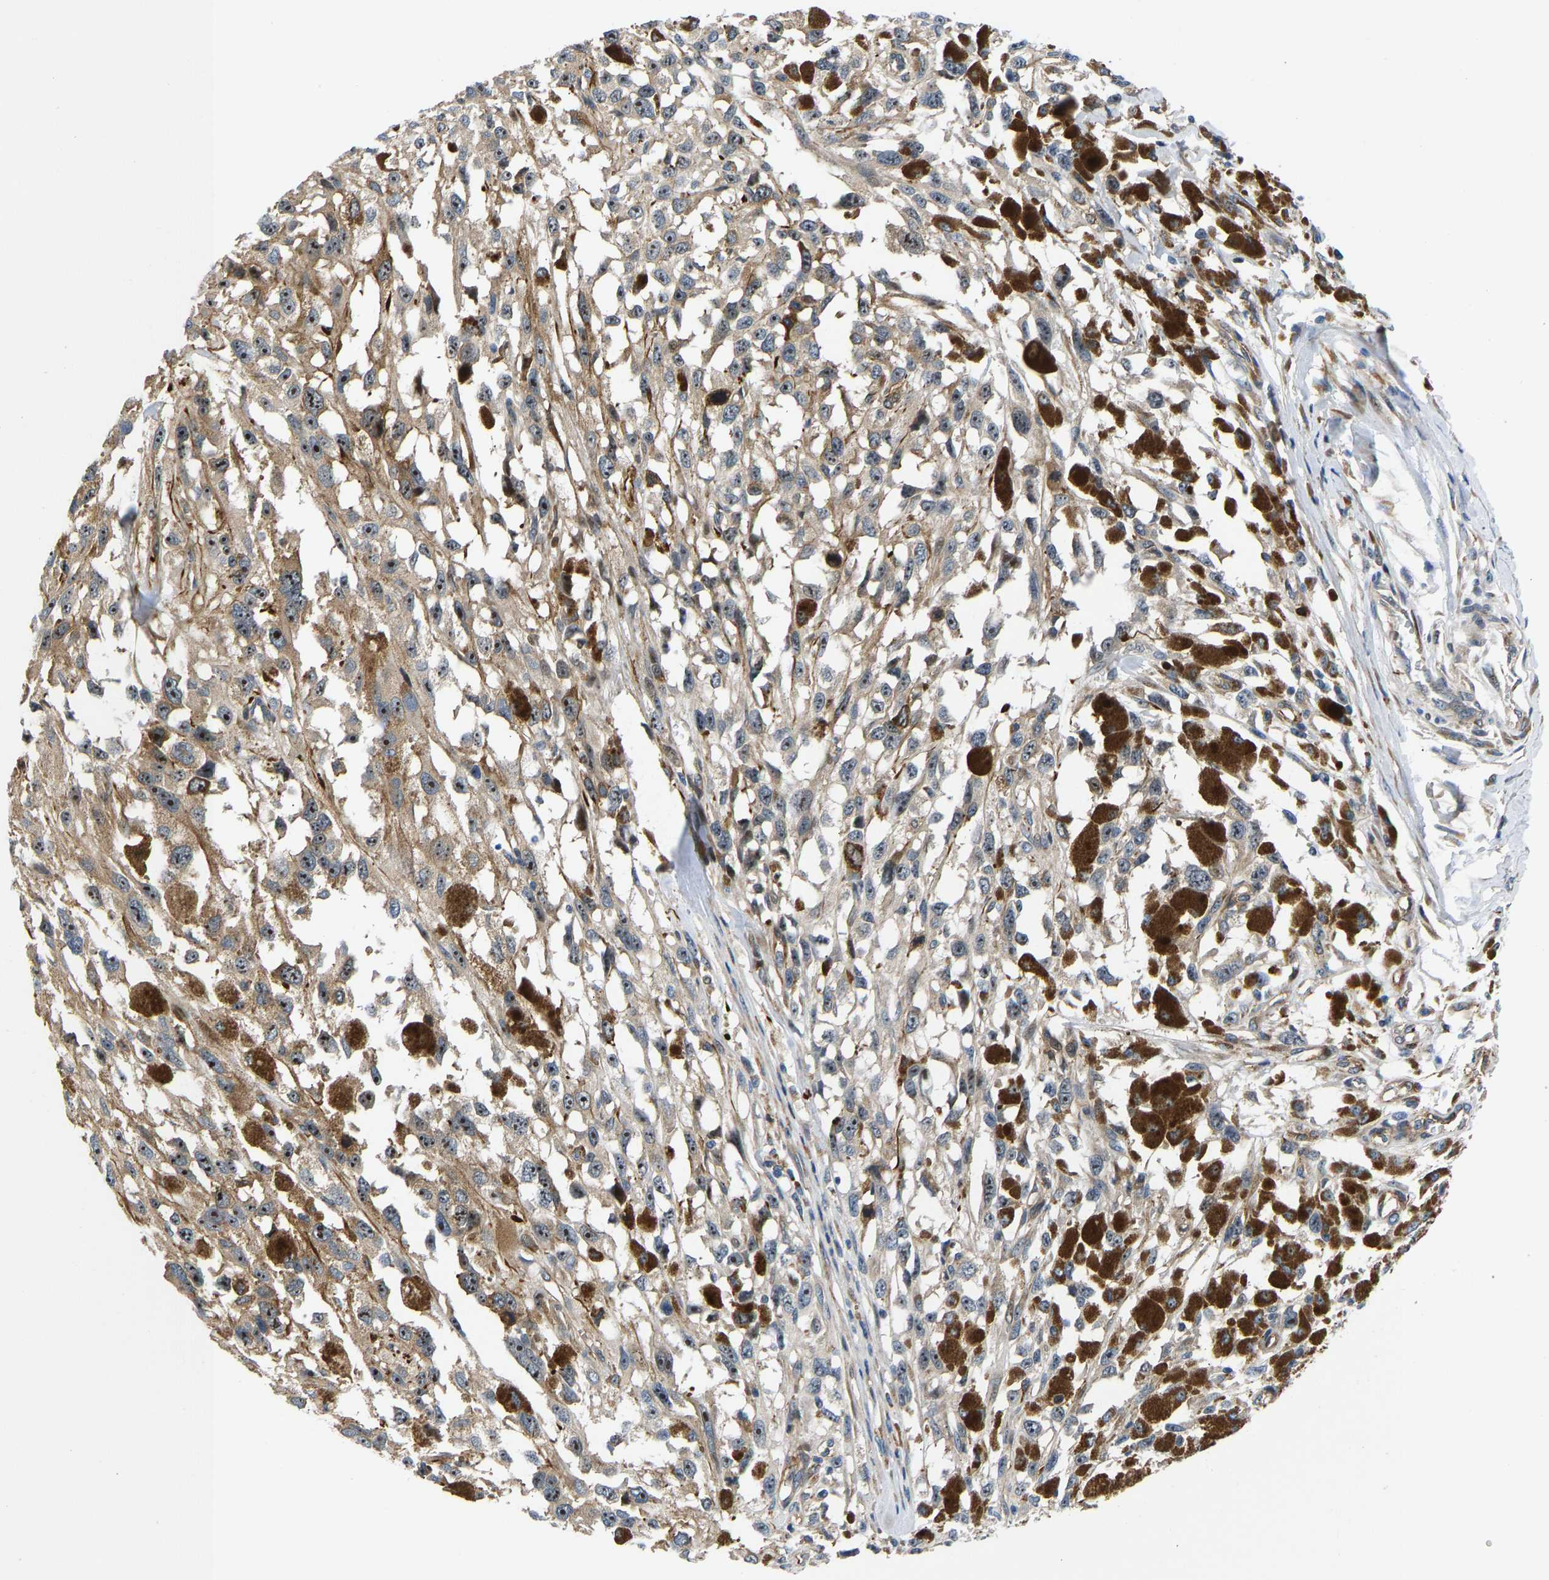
{"staining": {"intensity": "moderate", "quantity": "25%-75%", "location": "cytoplasmic/membranous,nuclear"}, "tissue": "melanoma", "cell_type": "Tumor cells", "image_type": "cancer", "snomed": [{"axis": "morphology", "description": "Malignant melanoma, Metastatic site"}, {"axis": "topography", "description": "Lymph node"}], "caption": "DAB (3,3'-diaminobenzidine) immunohistochemical staining of melanoma demonstrates moderate cytoplasmic/membranous and nuclear protein staining in about 25%-75% of tumor cells.", "gene": "RESF1", "patient": {"sex": "male", "age": 59}}